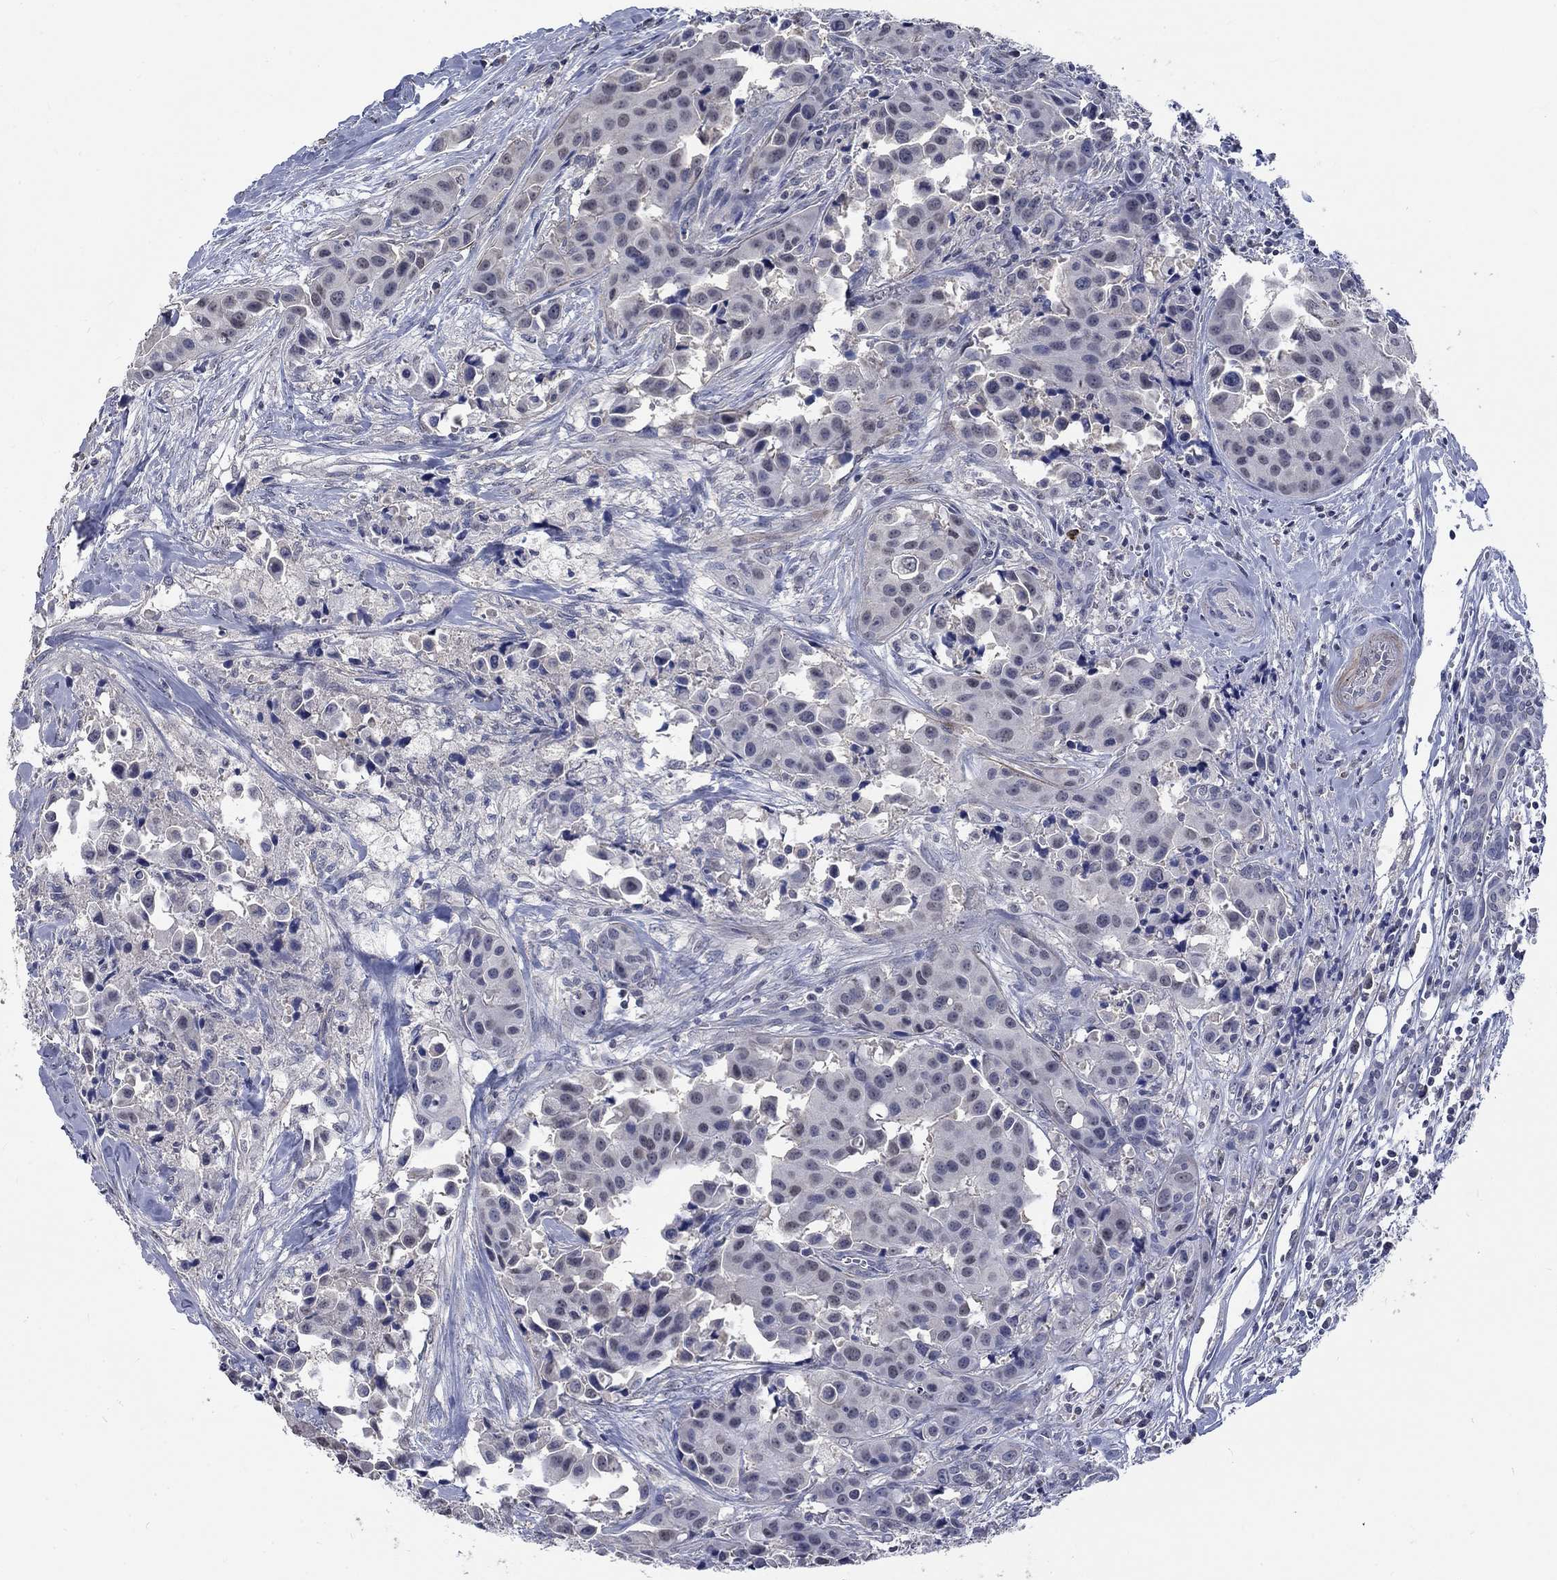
{"staining": {"intensity": "negative", "quantity": "none", "location": "none"}, "tissue": "head and neck cancer", "cell_type": "Tumor cells", "image_type": "cancer", "snomed": [{"axis": "morphology", "description": "Adenocarcinoma, NOS"}, {"axis": "topography", "description": "Head-Neck"}], "caption": "Immunohistochemistry histopathology image of neoplastic tissue: head and neck cancer stained with DAB (3,3'-diaminobenzidine) shows no significant protein staining in tumor cells. (DAB (3,3'-diaminobenzidine) immunohistochemistry, high magnification).", "gene": "ZBTB18", "patient": {"sex": "male", "age": 76}}